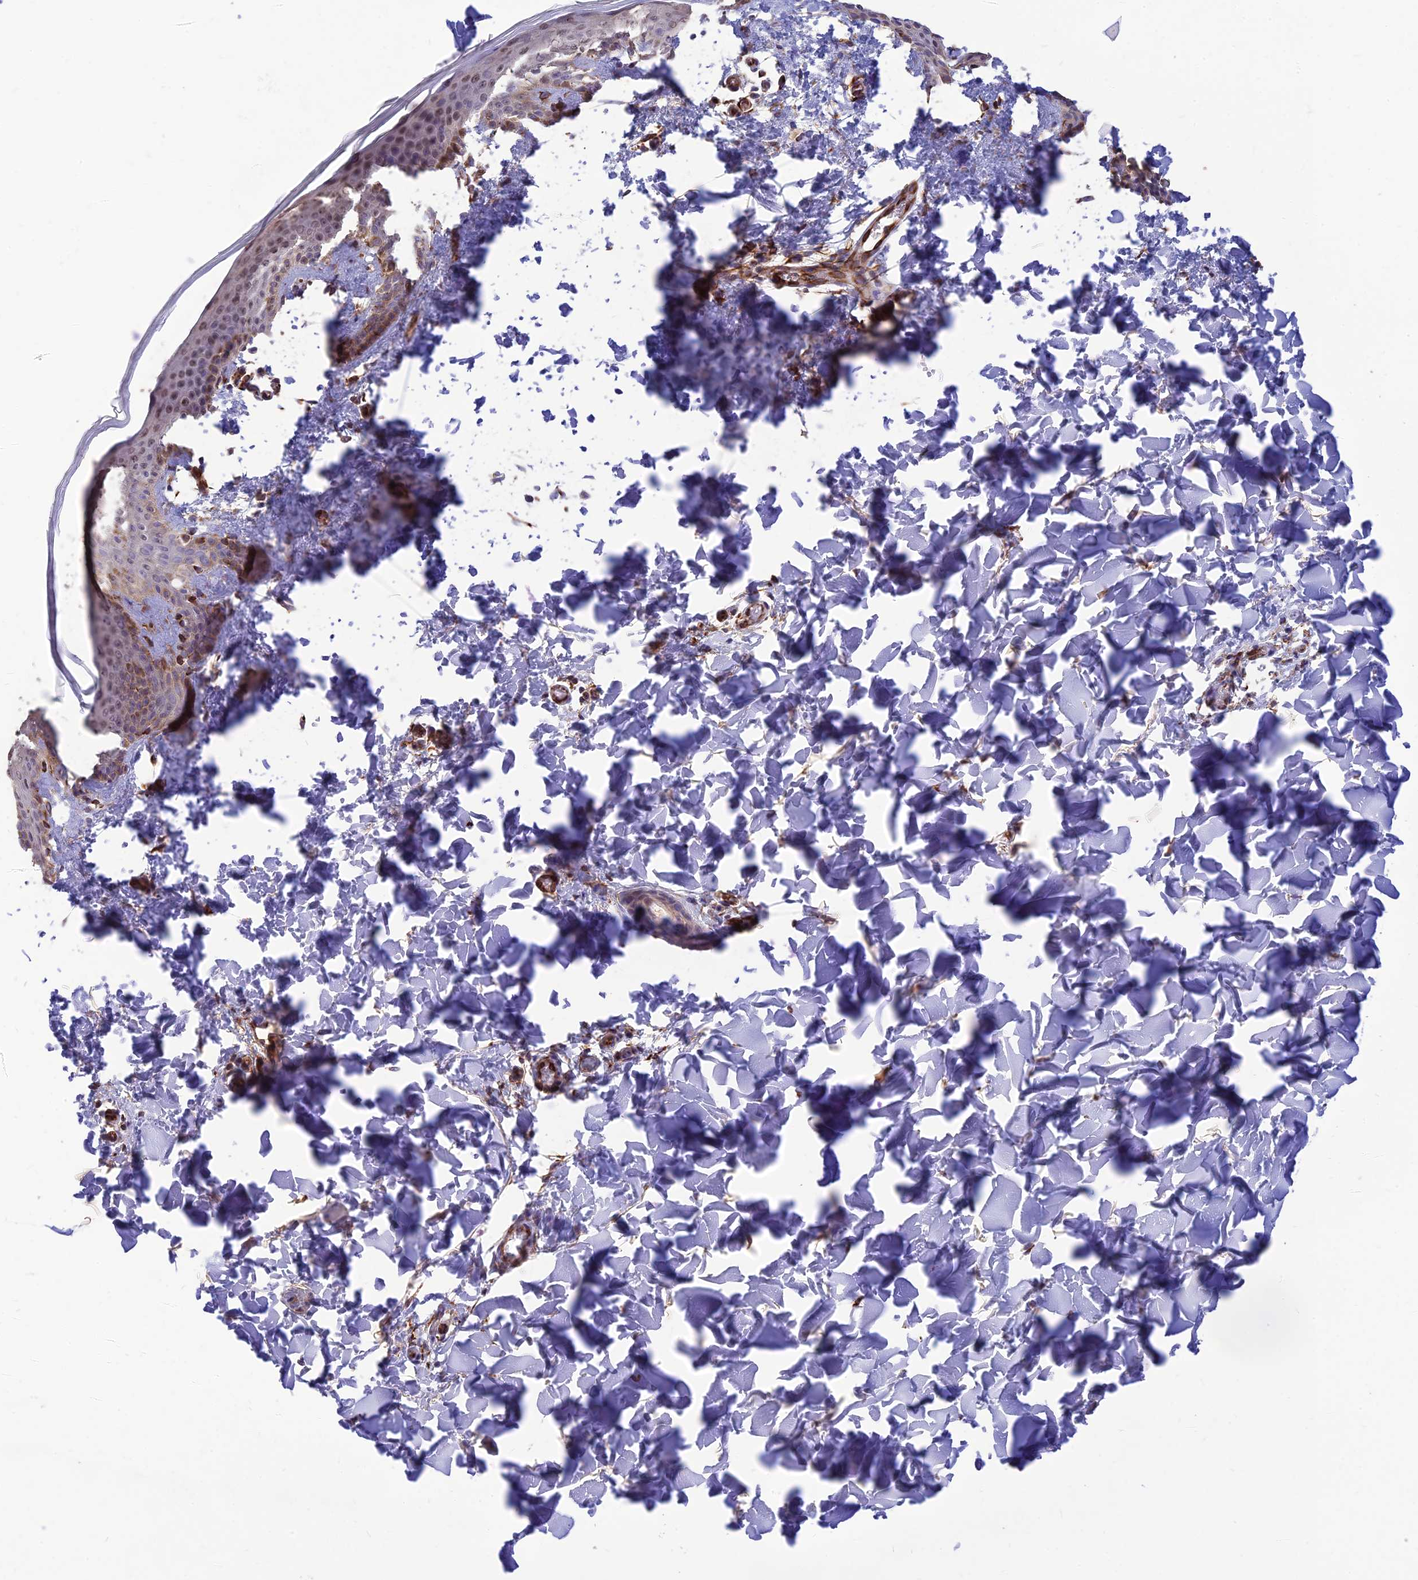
{"staining": {"intensity": "negative", "quantity": "none", "location": "none"}, "tissue": "skin", "cell_type": "Fibroblasts", "image_type": "normal", "snomed": [{"axis": "morphology", "description": "Normal tissue, NOS"}, {"axis": "topography", "description": "Skin"}], "caption": "A high-resolution histopathology image shows immunohistochemistry staining of normal skin, which demonstrates no significant positivity in fibroblasts. (Brightfield microscopy of DAB immunohistochemistry (IHC) at high magnification).", "gene": "ST8SIA5", "patient": {"sex": "male", "age": 36}}